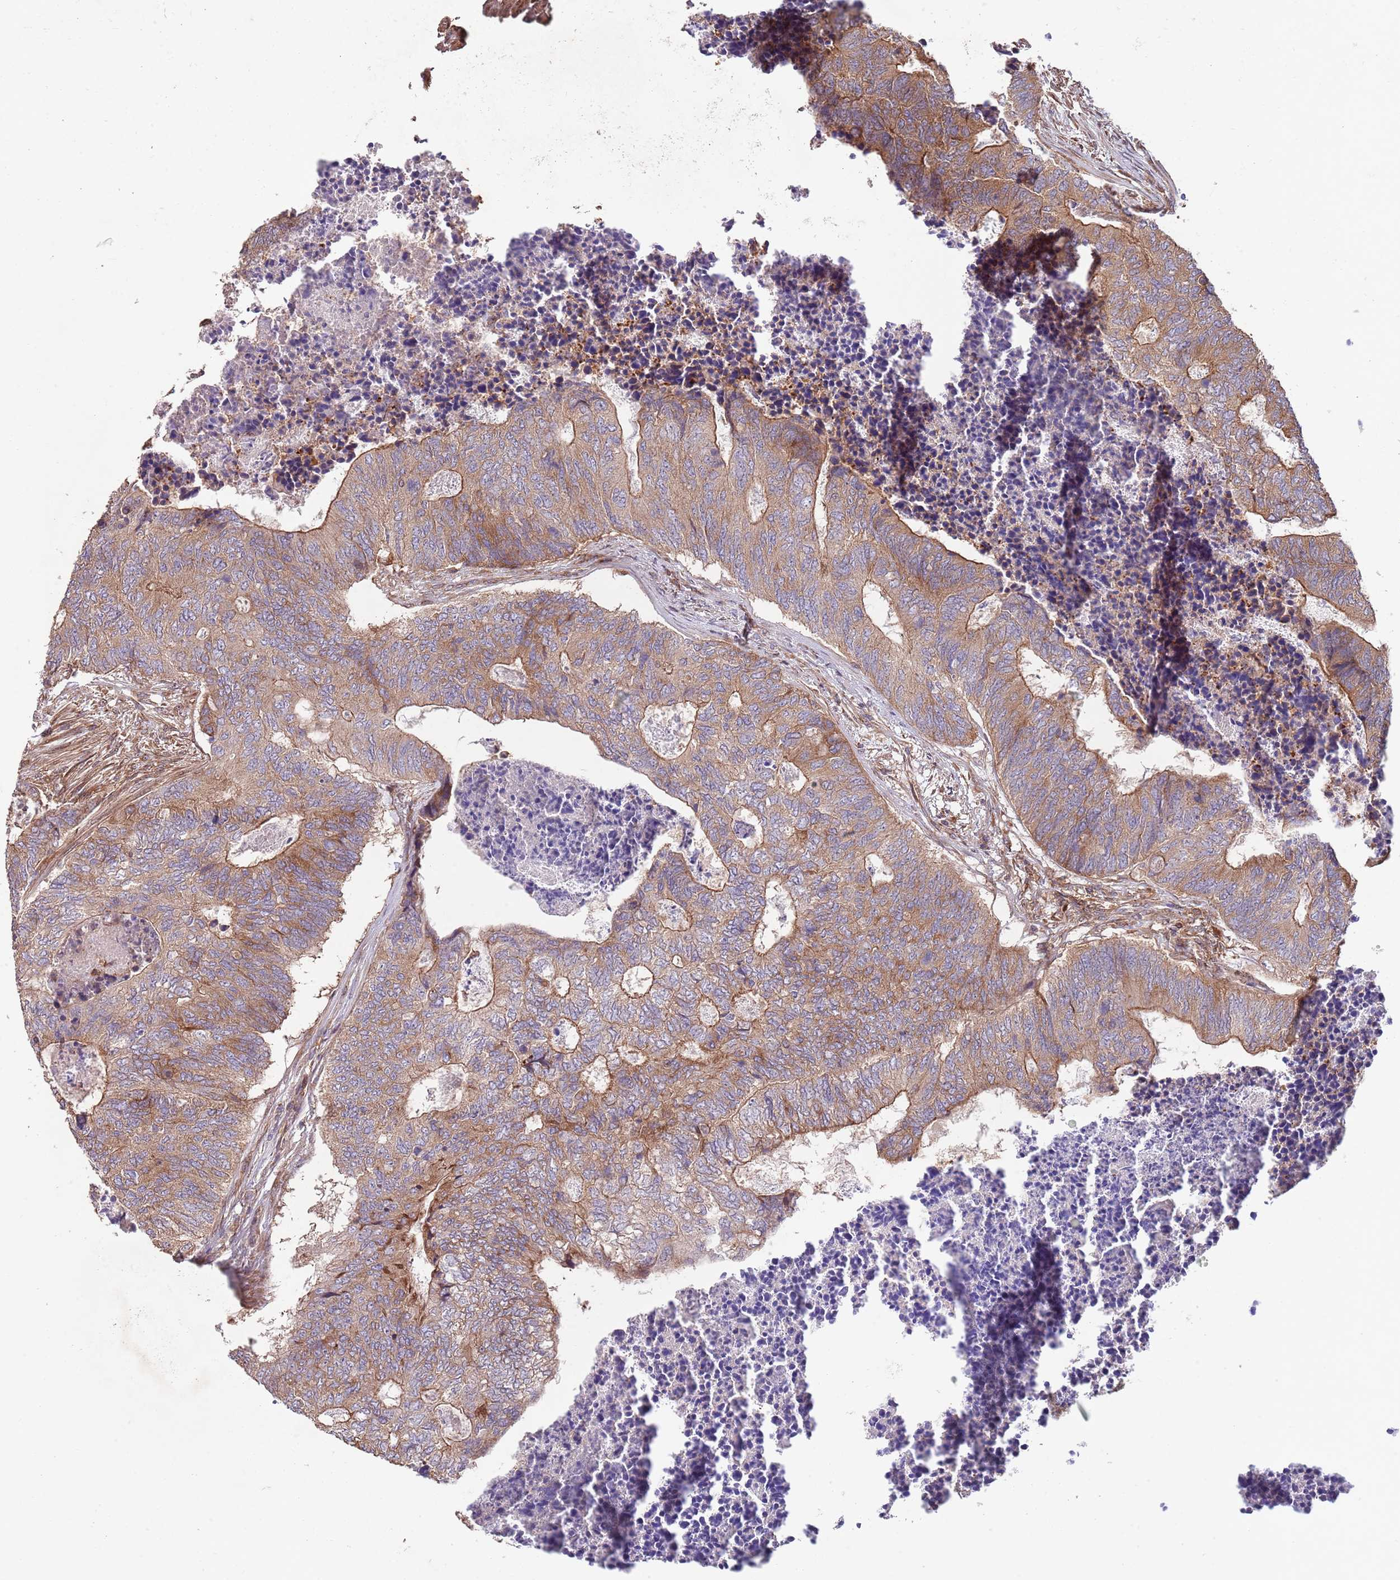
{"staining": {"intensity": "moderate", "quantity": "25%-75%", "location": "cytoplasmic/membranous"}, "tissue": "colorectal cancer", "cell_type": "Tumor cells", "image_type": "cancer", "snomed": [{"axis": "morphology", "description": "Adenocarcinoma, NOS"}, {"axis": "topography", "description": "Colon"}], "caption": "Protein staining of adenocarcinoma (colorectal) tissue exhibits moderate cytoplasmic/membranous staining in approximately 25%-75% of tumor cells.", "gene": "RNF19B", "patient": {"sex": "female", "age": 67}}